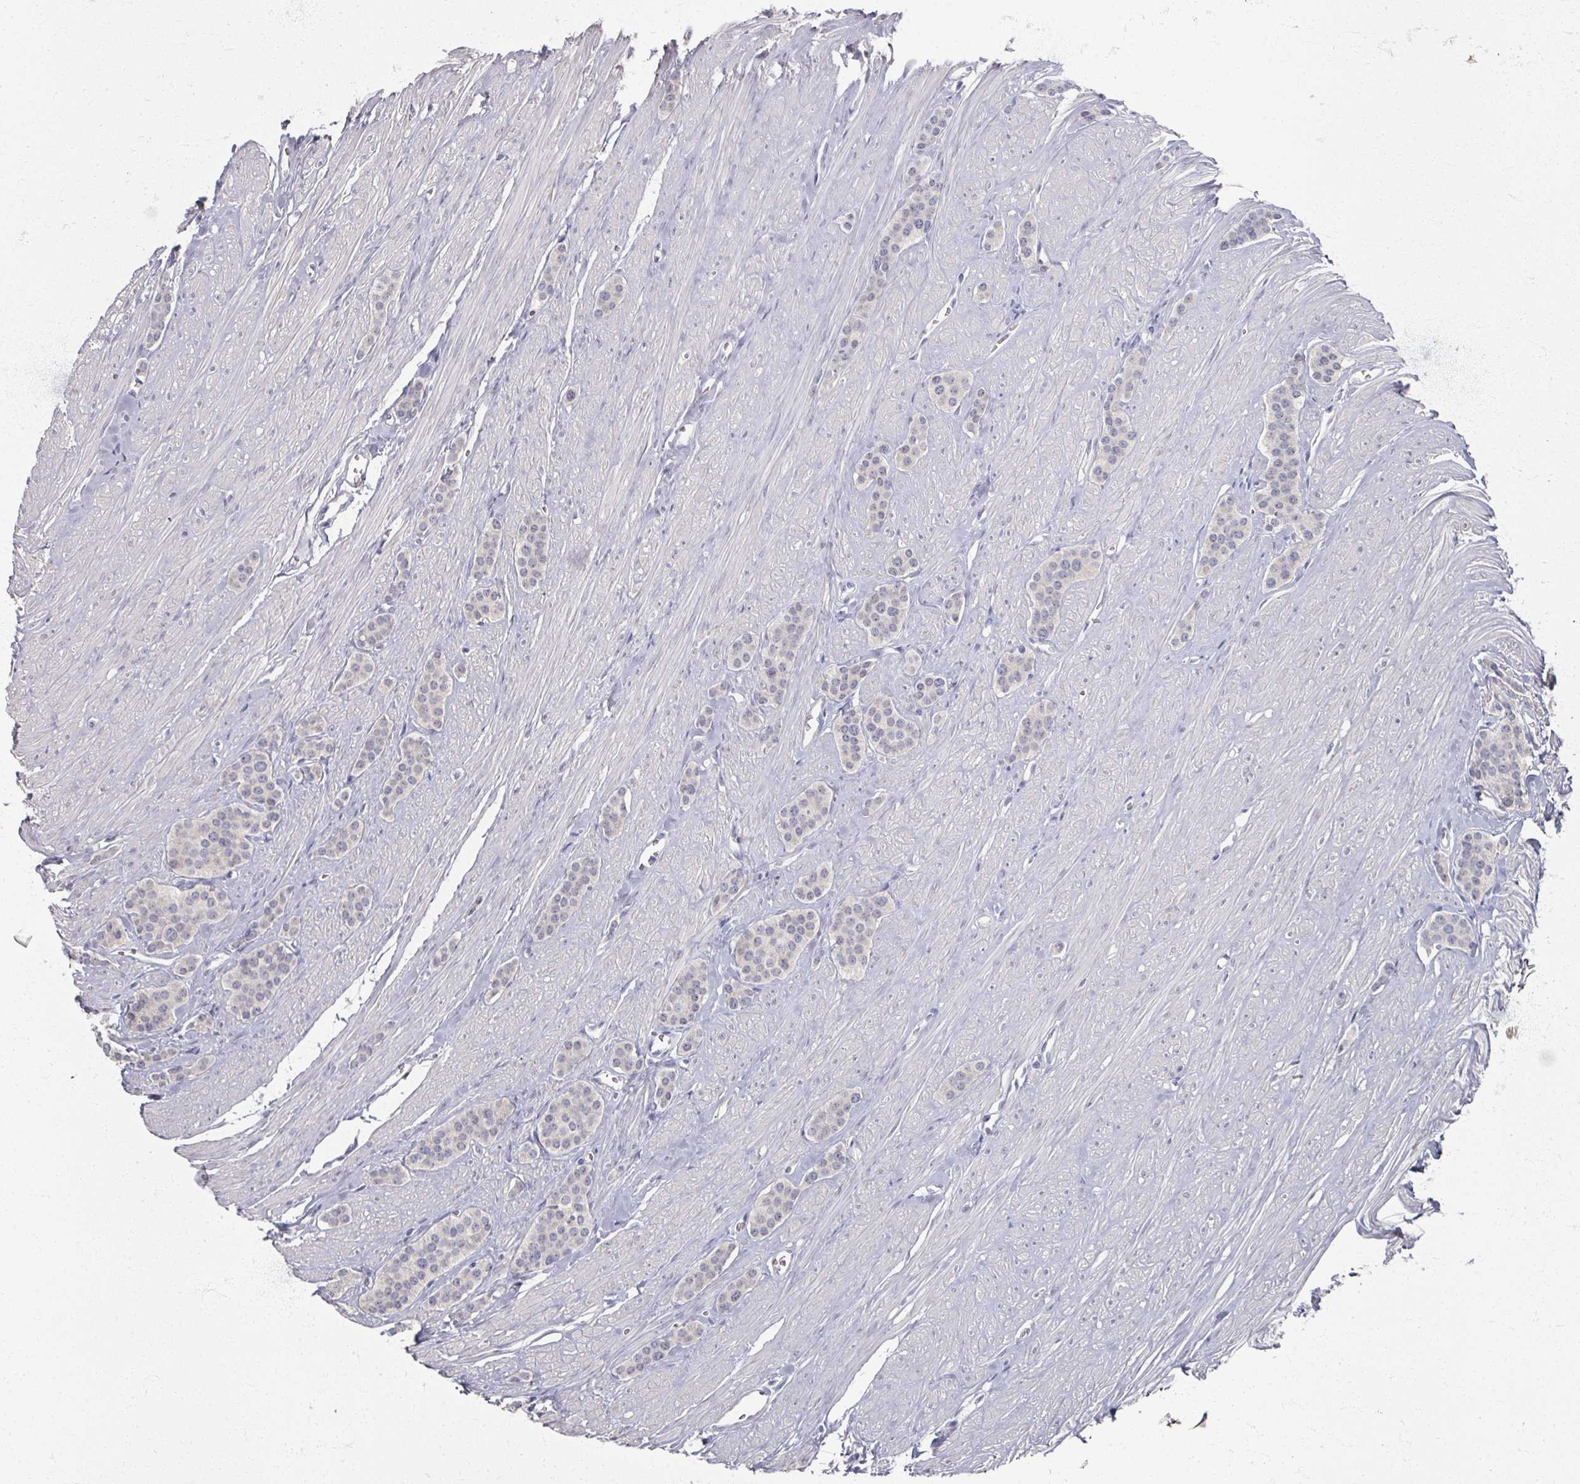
{"staining": {"intensity": "negative", "quantity": "none", "location": "none"}, "tissue": "carcinoid", "cell_type": "Tumor cells", "image_type": "cancer", "snomed": [{"axis": "morphology", "description": "Carcinoid, malignant, NOS"}, {"axis": "topography", "description": "Small intestine"}], "caption": "IHC micrograph of neoplastic tissue: carcinoid stained with DAB (3,3'-diaminobenzidine) displays no significant protein expression in tumor cells.", "gene": "TTYH3", "patient": {"sex": "male", "age": 60}}